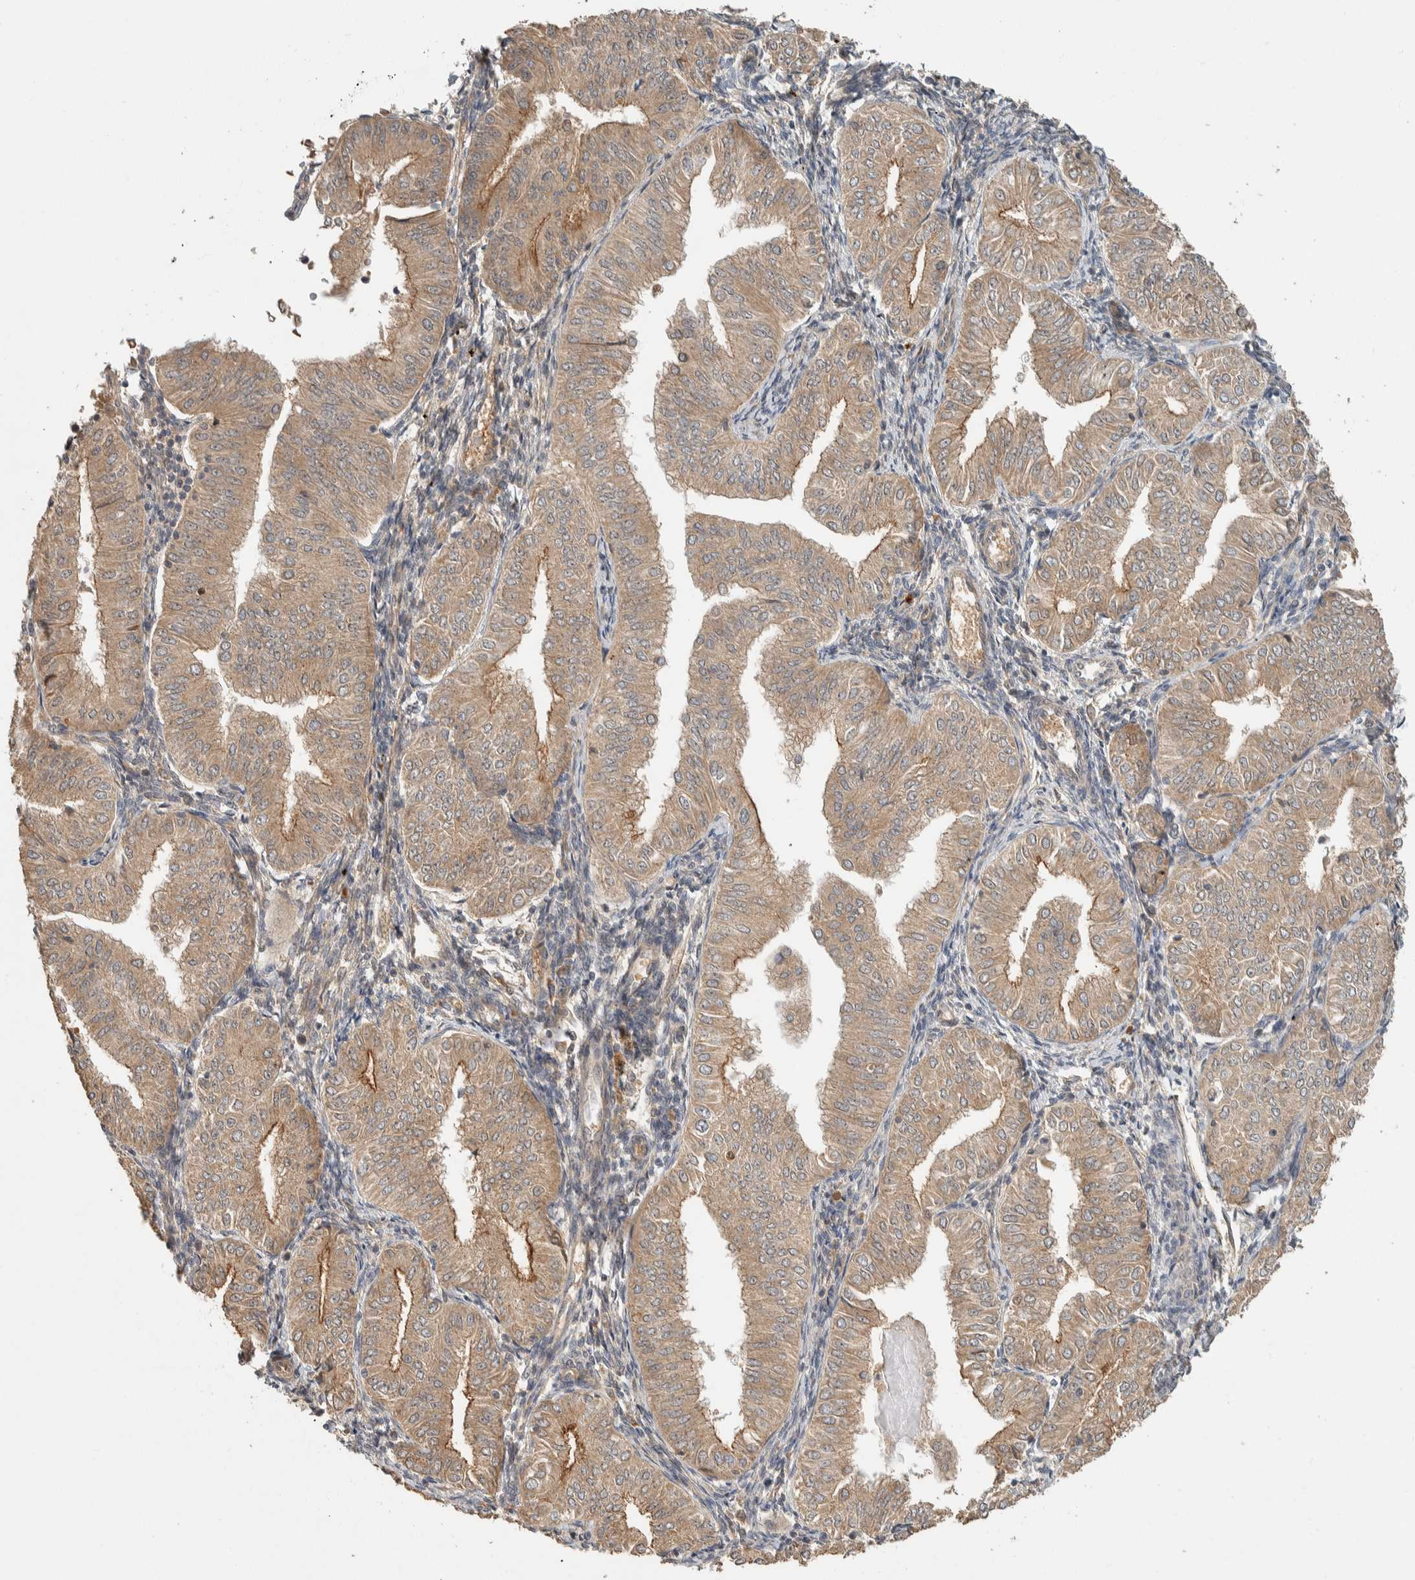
{"staining": {"intensity": "moderate", "quantity": ">75%", "location": "cytoplasmic/membranous"}, "tissue": "endometrial cancer", "cell_type": "Tumor cells", "image_type": "cancer", "snomed": [{"axis": "morphology", "description": "Normal tissue, NOS"}, {"axis": "morphology", "description": "Adenocarcinoma, NOS"}, {"axis": "topography", "description": "Endometrium"}], "caption": "Adenocarcinoma (endometrial) stained with DAB (3,3'-diaminobenzidine) immunohistochemistry (IHC) shows medium levels of moderate cytoplasmic/membranous positivity in approximately >75% of tumor cells.", "gene": "ZBTB2", "patient": {"sex": "female", "age": 53}}